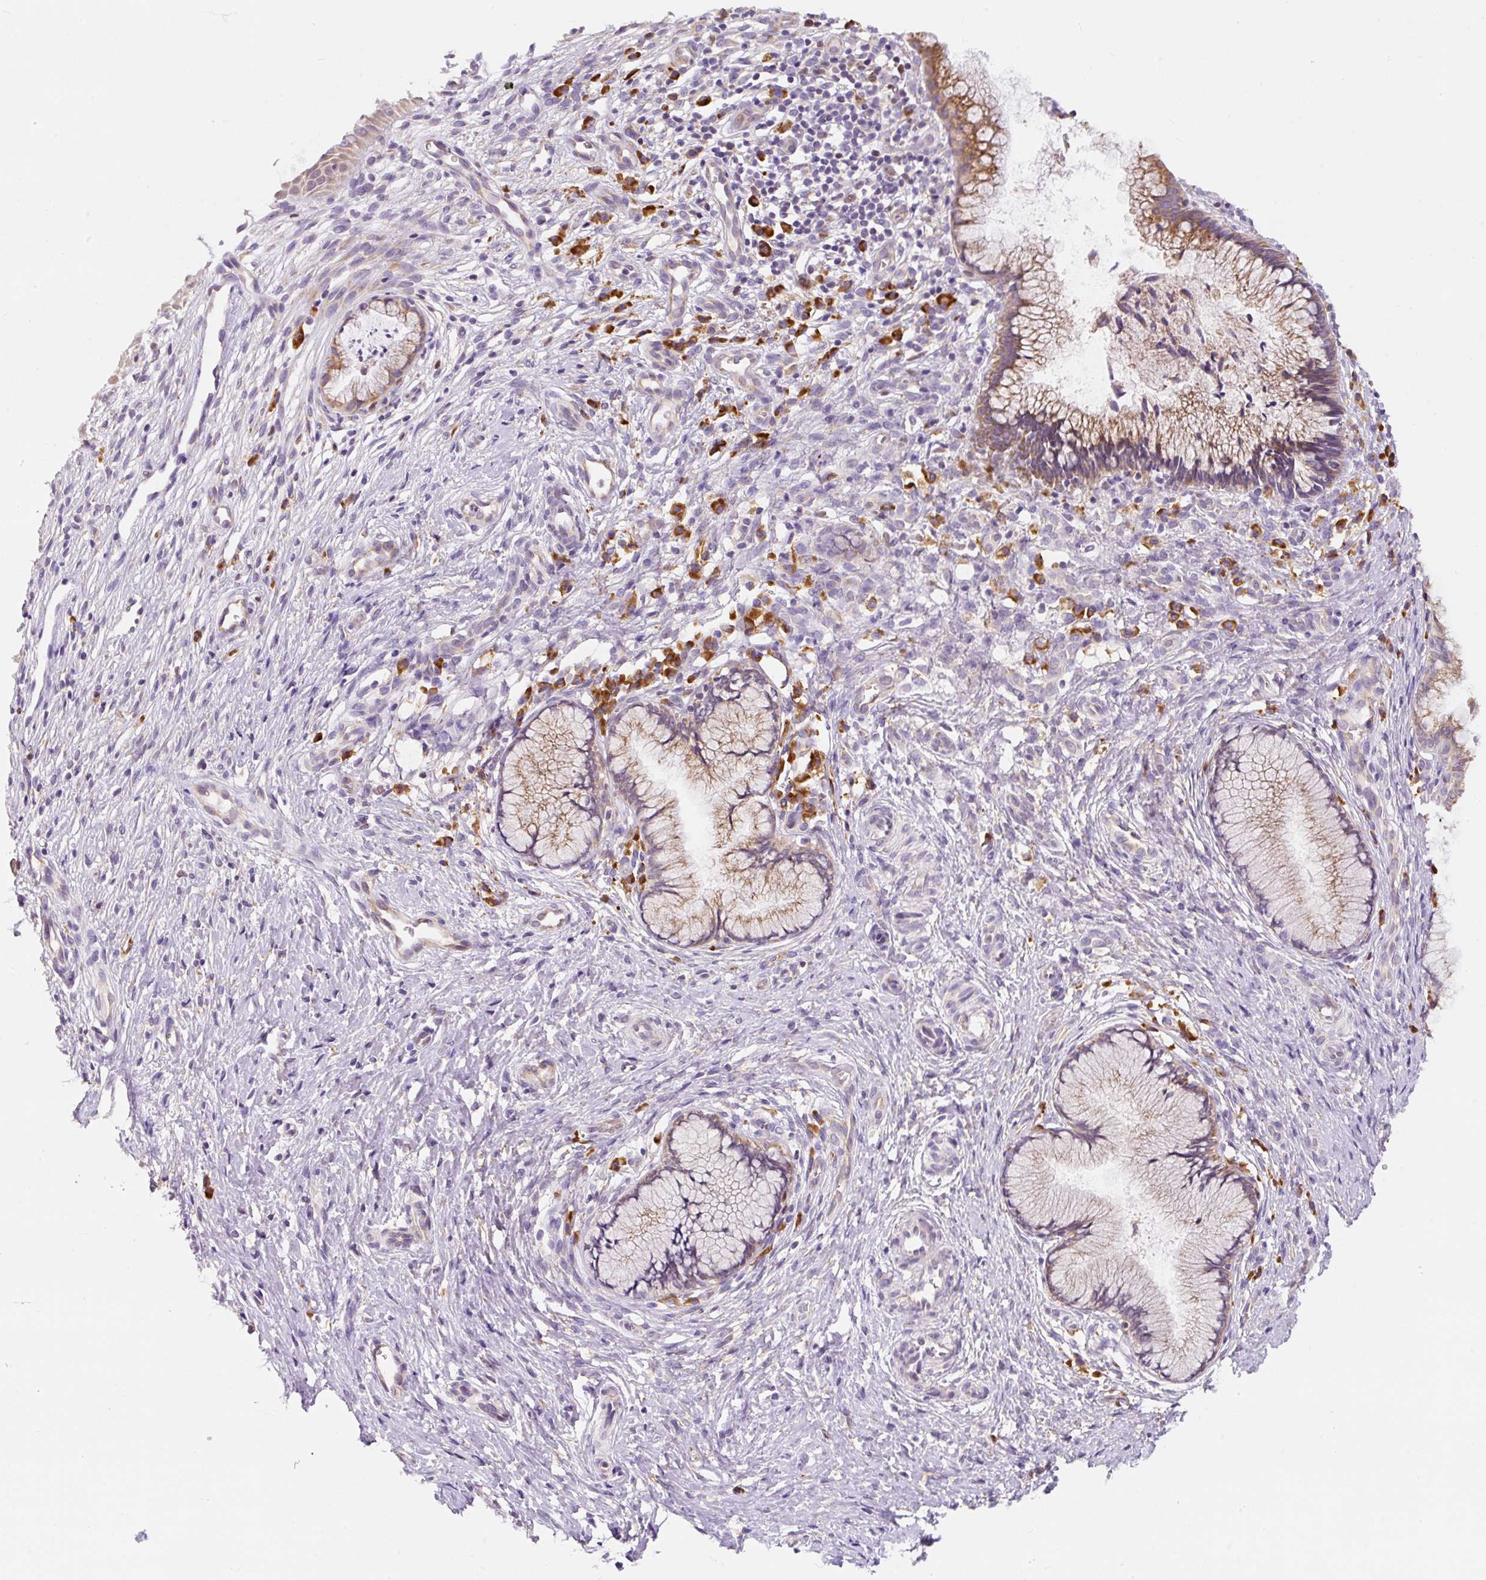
{"staining": {"intensity": "moderate", "quantity": "25%-75%", "location": "cytoplasmic/membranous"}, "tissue": "cervix", "cell_type": "Glandular cells", "image_type": "normal", "snomed": [{"axis": "morphology", "description": "Normal tissue, NOS"}, {"axis": "topography", "description": "Cervix"}], "caption": "Glandular cells display medium levels of moderate cytoplasmic/membranous expression in approximately 25%-75% of cells in unremarkable human cervix.", "gene": "DDOST", "patient": {"sex": "female", "age": 36}}